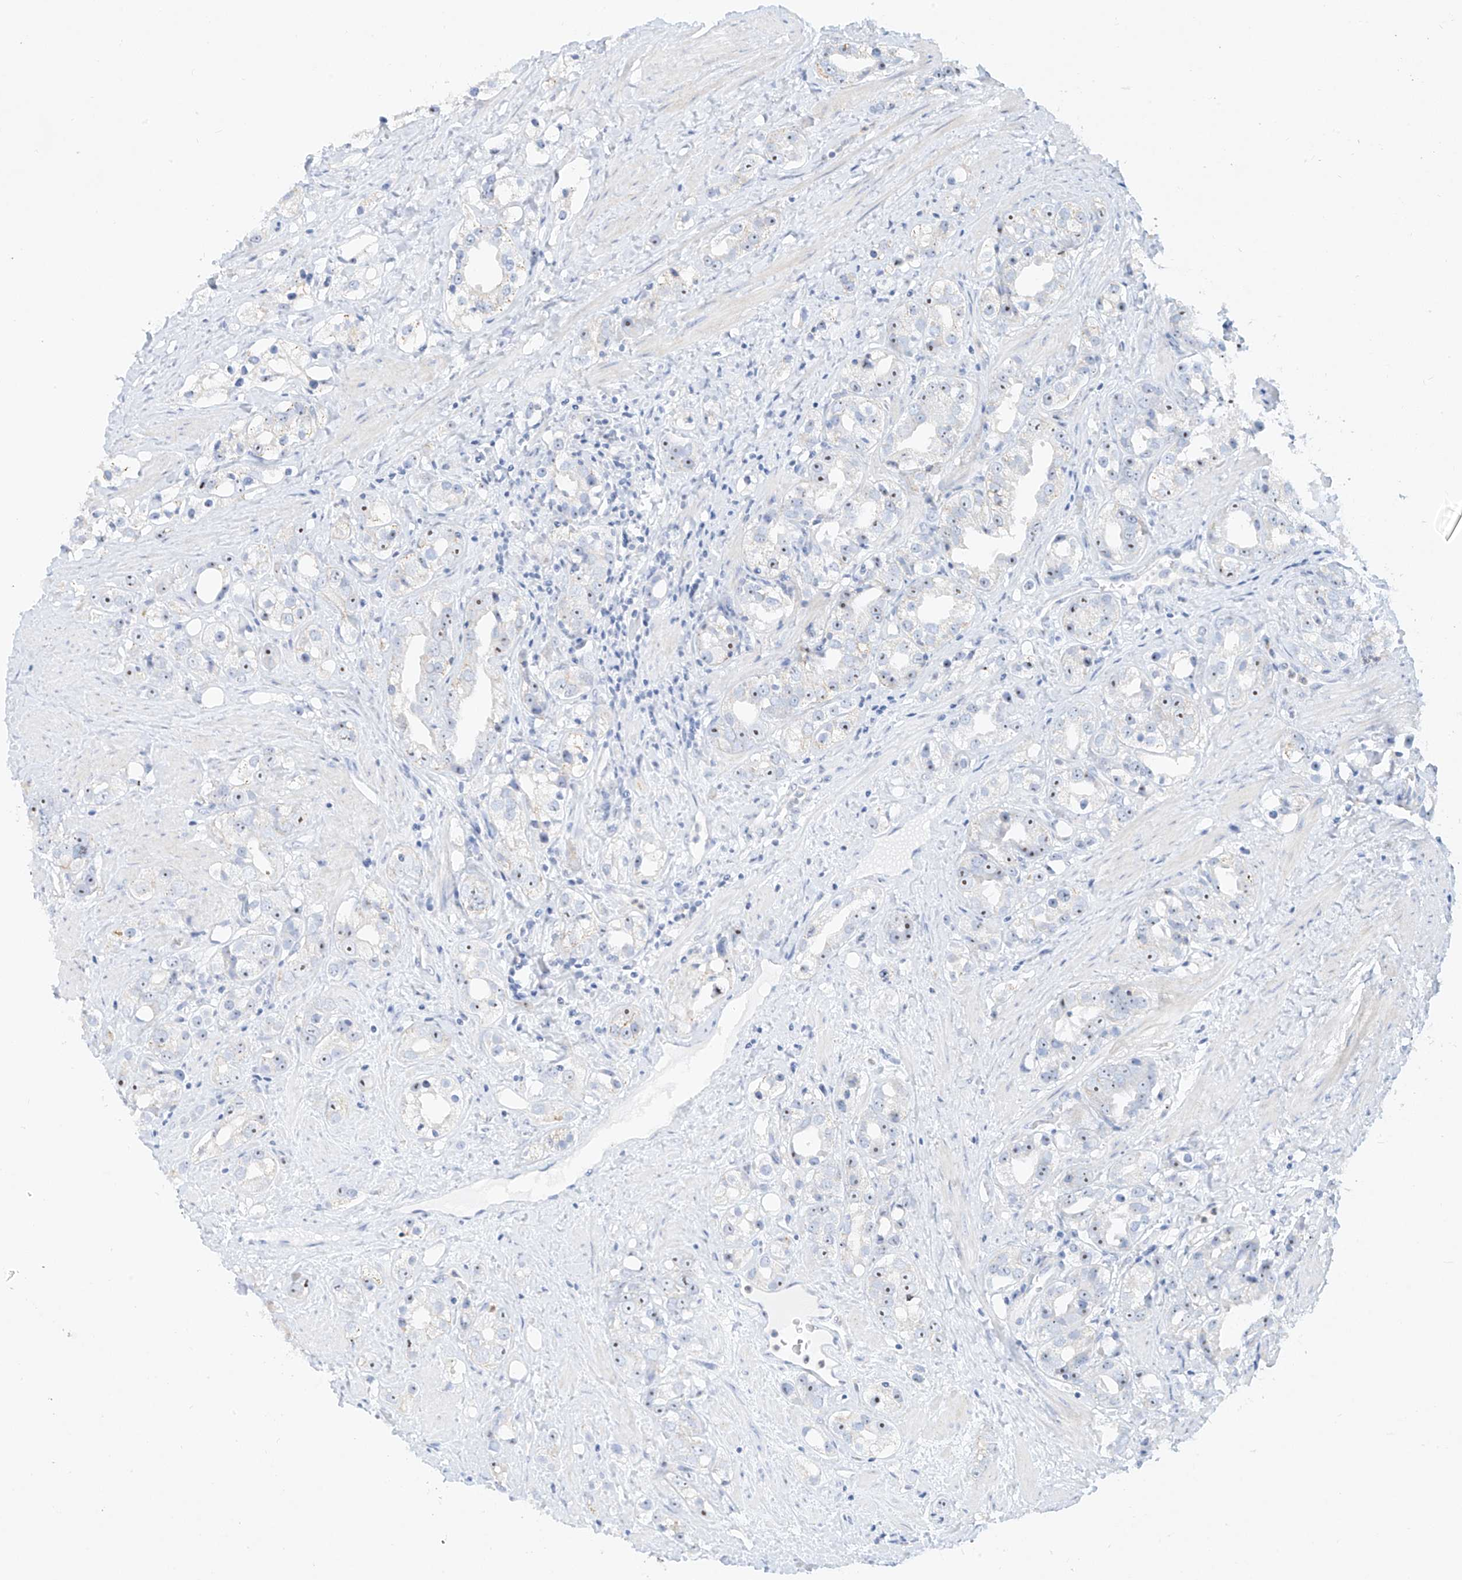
{"staining": {"intensity": "negative", "quantity": "none", "location": "none"}, "tissue": "prostate cancer", "cell_type": "Tumor cells", "image_type": "cancer", "snomed": [{"axis": "morphology", "description": "Adenocarcinoma, NOS"}, {"axis": "topography", "description": "Prostate"}], "caption": "Prostate adenocarcinoma was stained to show a protein in brown. There is no significant expression in tumor cells. (DAB immunohistochemistry with hematoxylin counter stain).", "gene": "SNU13", "patient": {"sex": "male", "age": 79}}